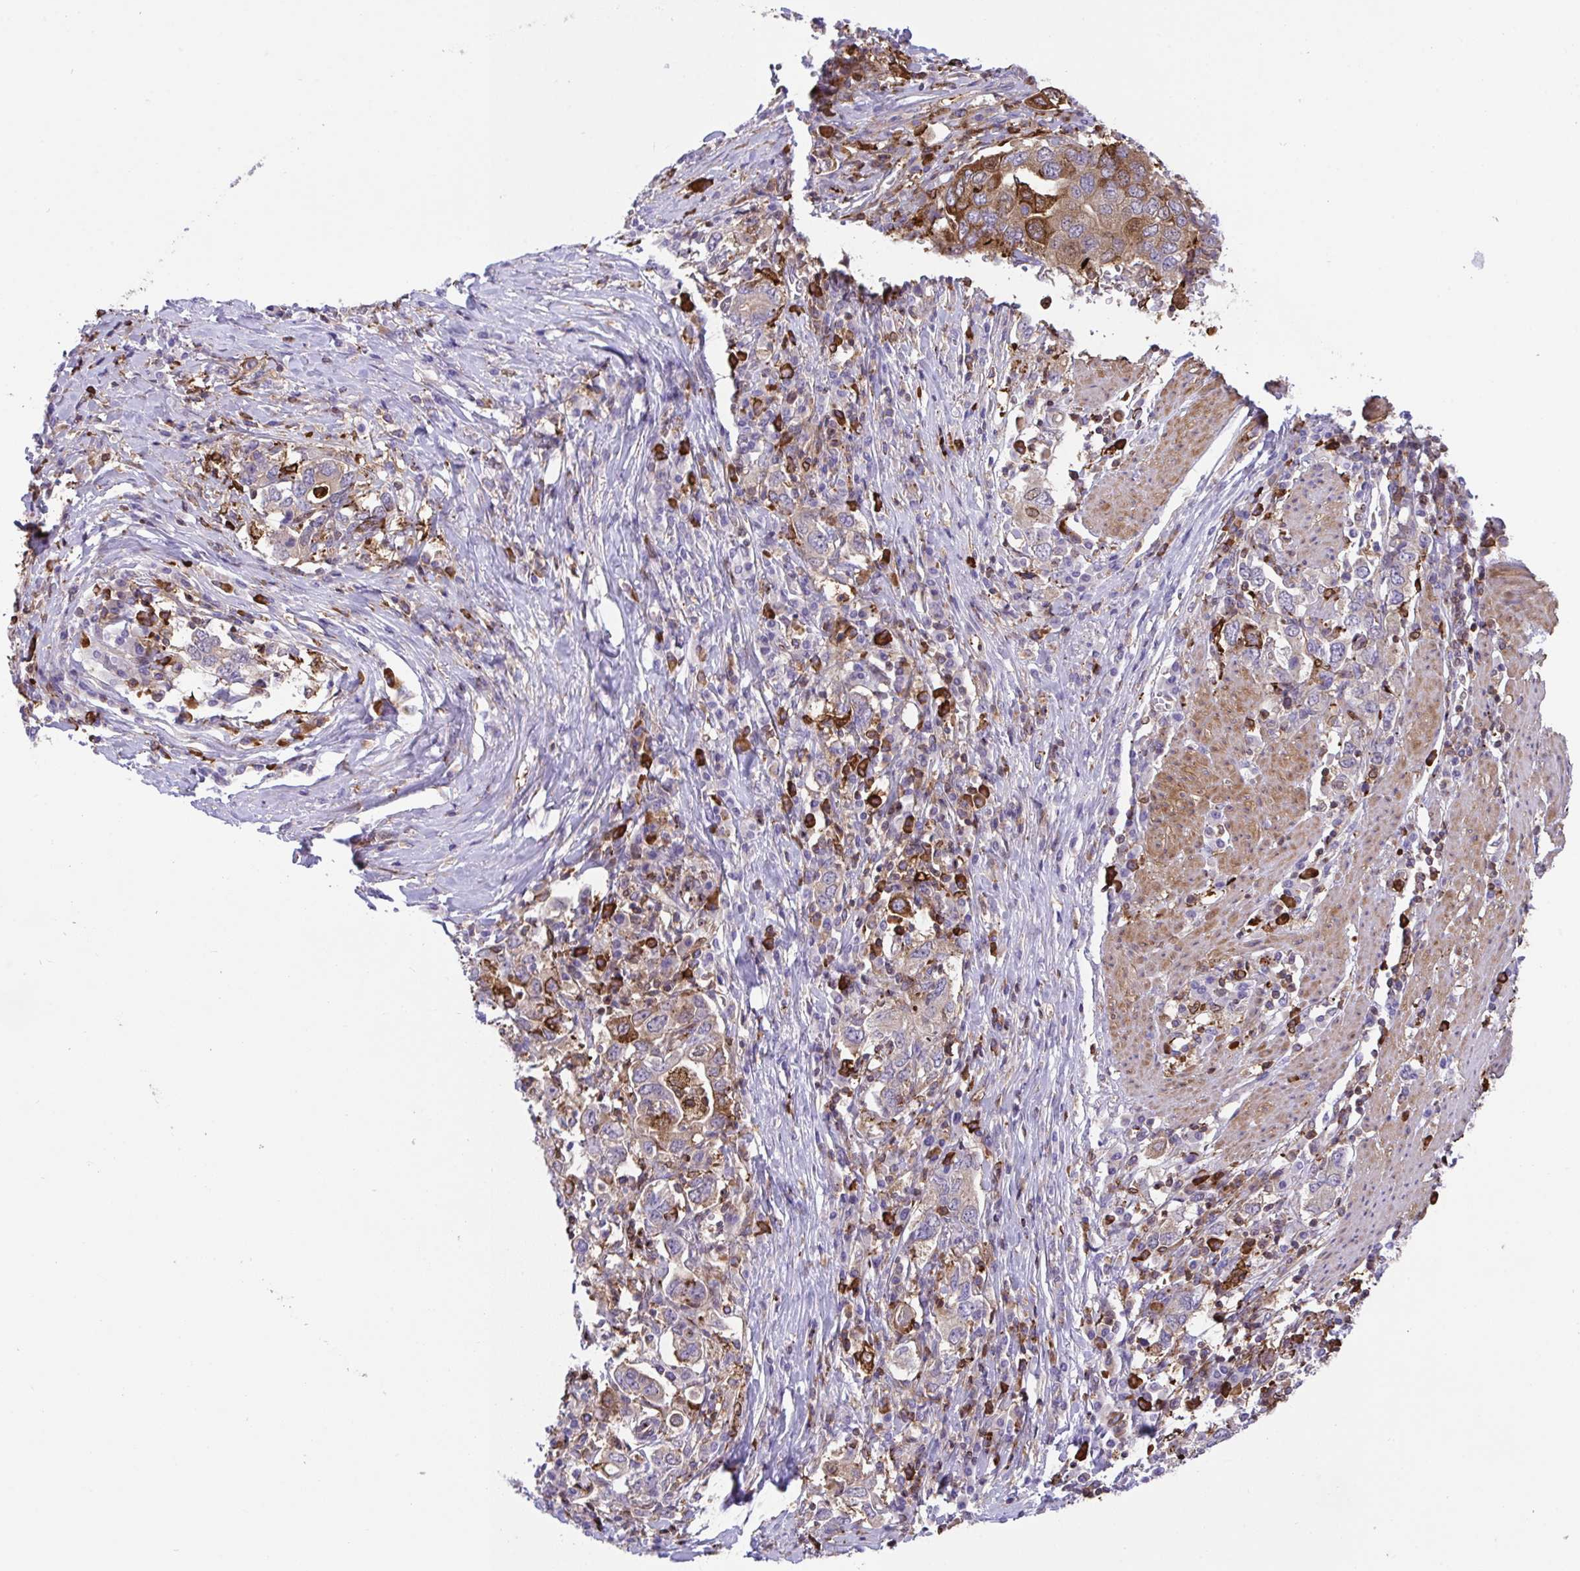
{"staining": {"intensity": "strong", "quantity": "25%-75%", "location": "cytoplasmic/membranous"}, "tissue": "stomach cancer", "cell_type": "Tumor cells", "image_type": "cancer", "snomed": [{"axis": "morphology", "description": "Adenocarcinoma, NOS"}, {"axis": "topography", "description": "Stomach, upper"}, {"axis": "topography", "description": "Stomach"}], "caption": "This is a micrograph of immunohistochemistry staining of stomach cancer, which shows strong expression in the cytoplasmic/membranous of tumor cells.", "gene": "PPIH", "patient": {"sex": "male", "age": 62}}